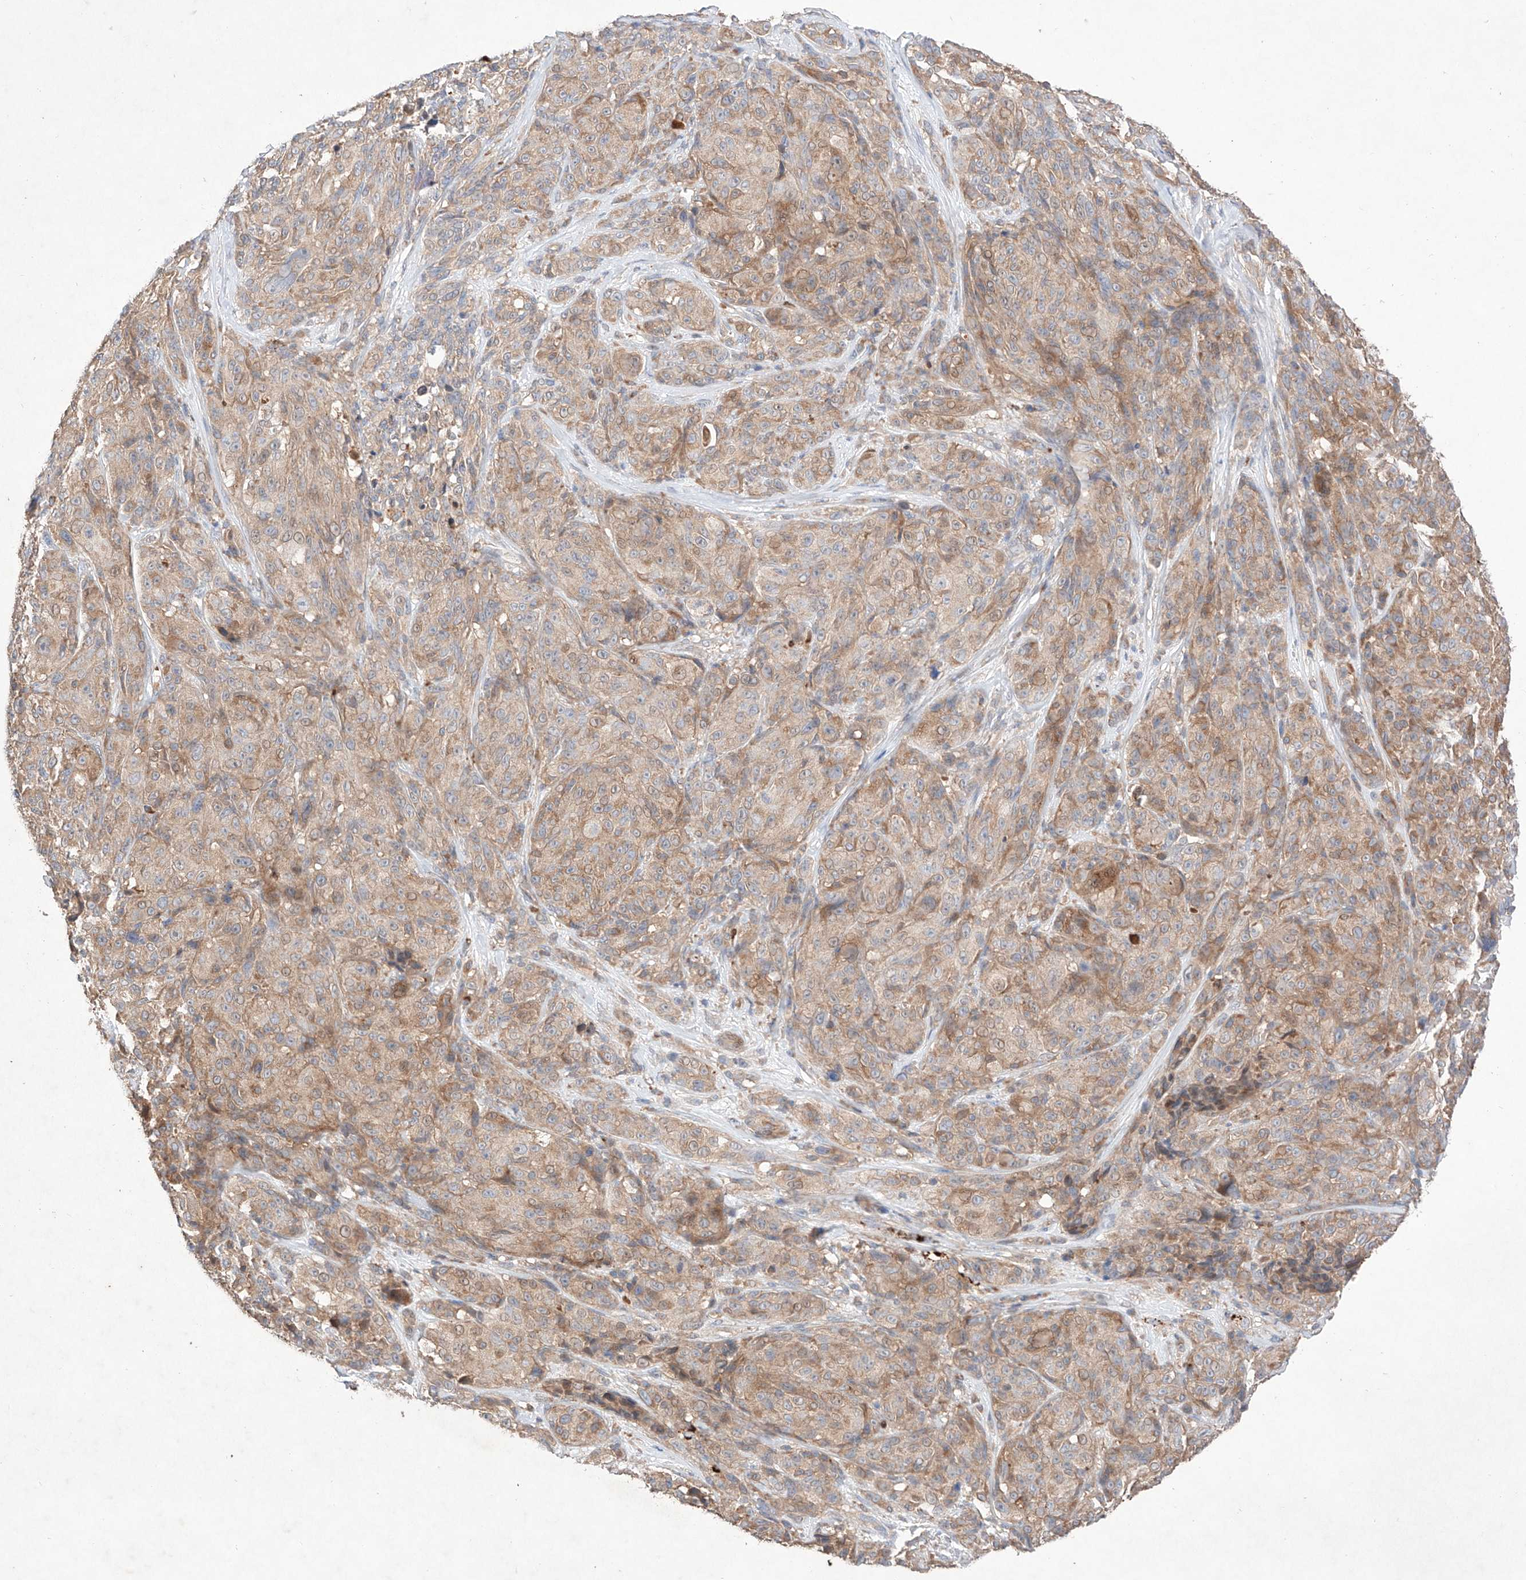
{"staining": {"intensity": "weak", "quantity": "25%-75%", "location": "cytoplasmic/membranous"}, "tissue": "melanoma", "cell_type": "Tumor cells", "image_type": "cancer", "snomed": [{"axis": "morphology", "description": "Malignant melanoma, NOS"}, {"axis": "topography", "description": "Skin"}], "caption": "Melanoma tissue demonstrates weak cytoplasmic/membranous positivity in approximately 25%-75% of tumor cells Using DAB (brown) and hematoxylin (blue) stains, captured at high magnification using brightfield microscopy.", "gene": "C6orf62", "patient": {"sex": "male", "age": 73}}